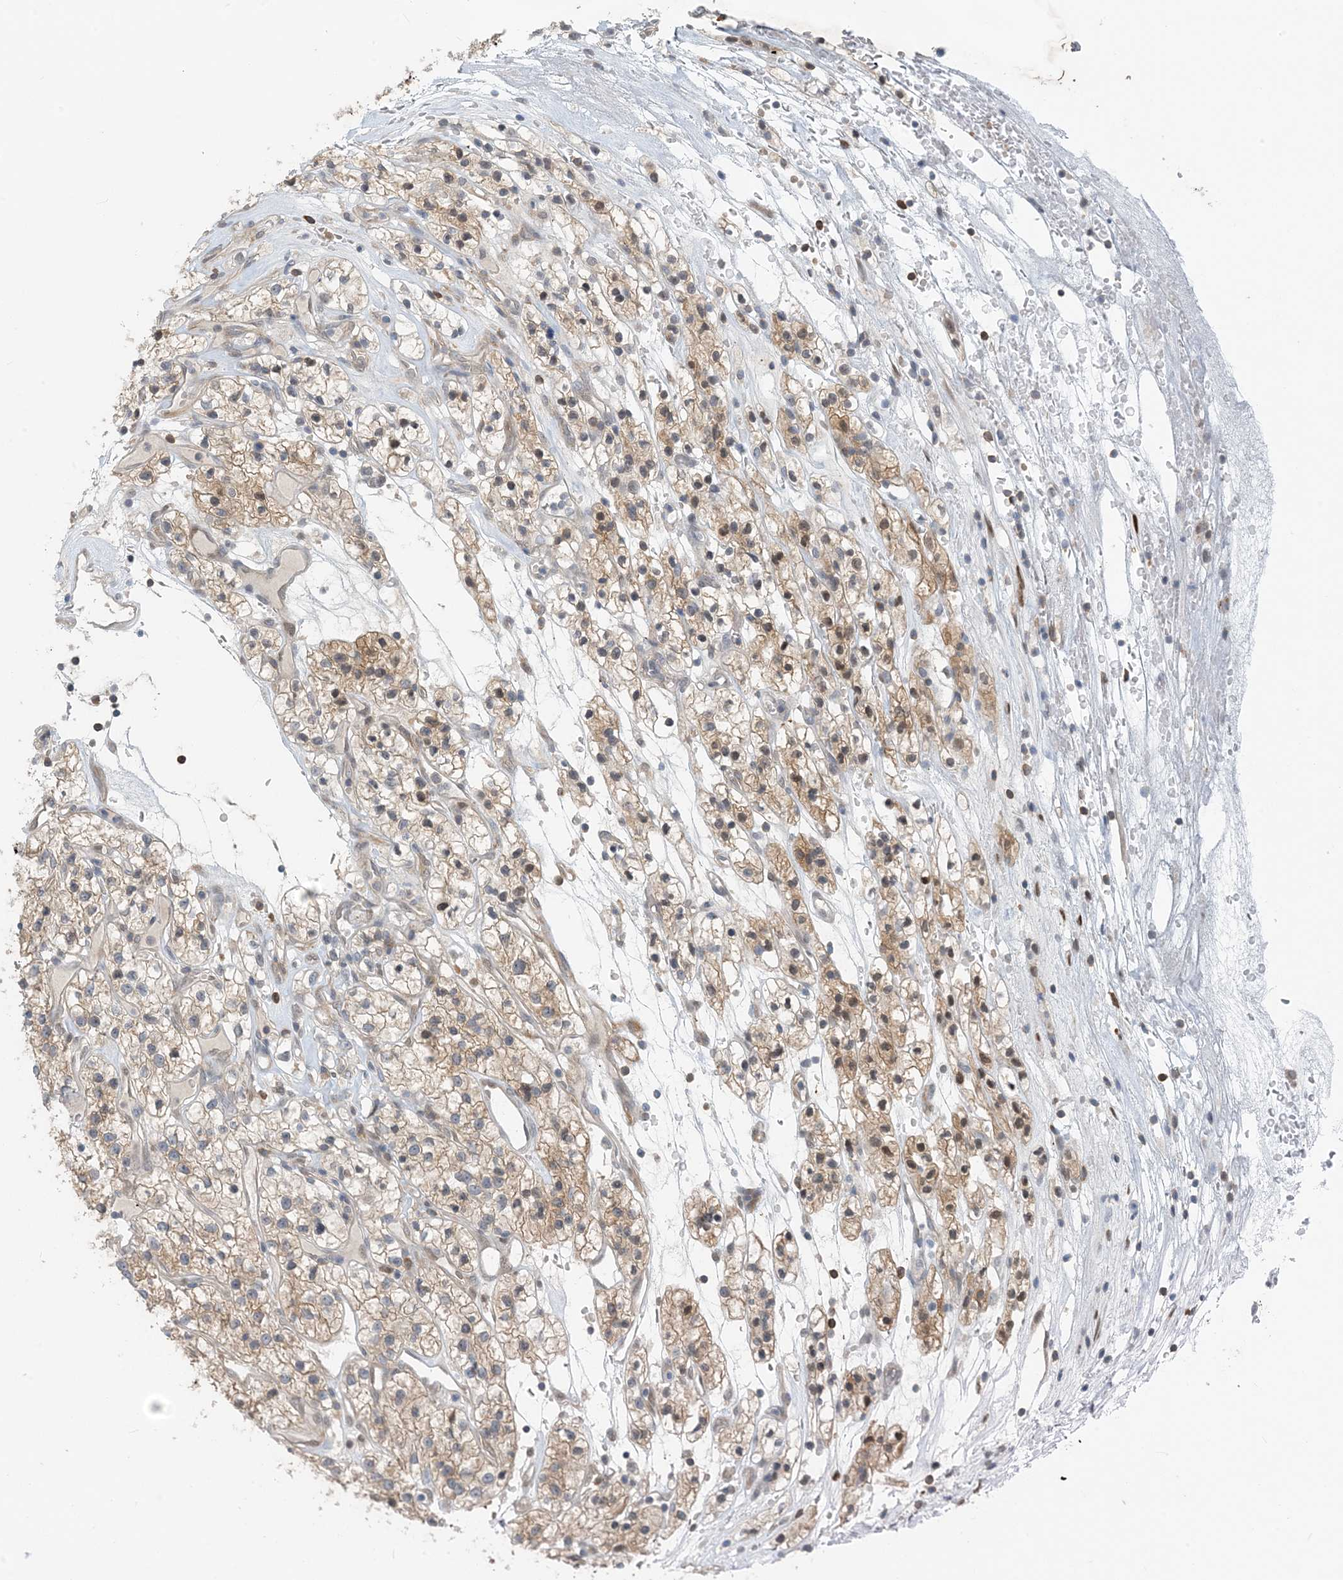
{"staining": {"intensity": "moderate", "quantity": ">75%", "location": "cytoplasmic/membranous,nuclear"}, "tissue": "renal cancer", "cell_type": "Tumor cells", "image_type": "cancer", "snomed": [{"axis": "morphology", "description": "Adenocarcinoma, NOS"}, {"axis": "topography", "description": "Kidney"}], "caption": "IHC staining of renal adenocarcinoma, which exhibits medium levels of moderate cytoplasmic/membranous and nuclear positivity in approximately >75% of tumor cells indicating moderate cytoplasmic/membranous and nuclear protein expression. The staining was performed using DAB (brown) for protein detection and nuclei were counterstained in hematoxylin (blue).", "gene": "ZC3H12A", "patient": {"sex": "female", "age": 57}}